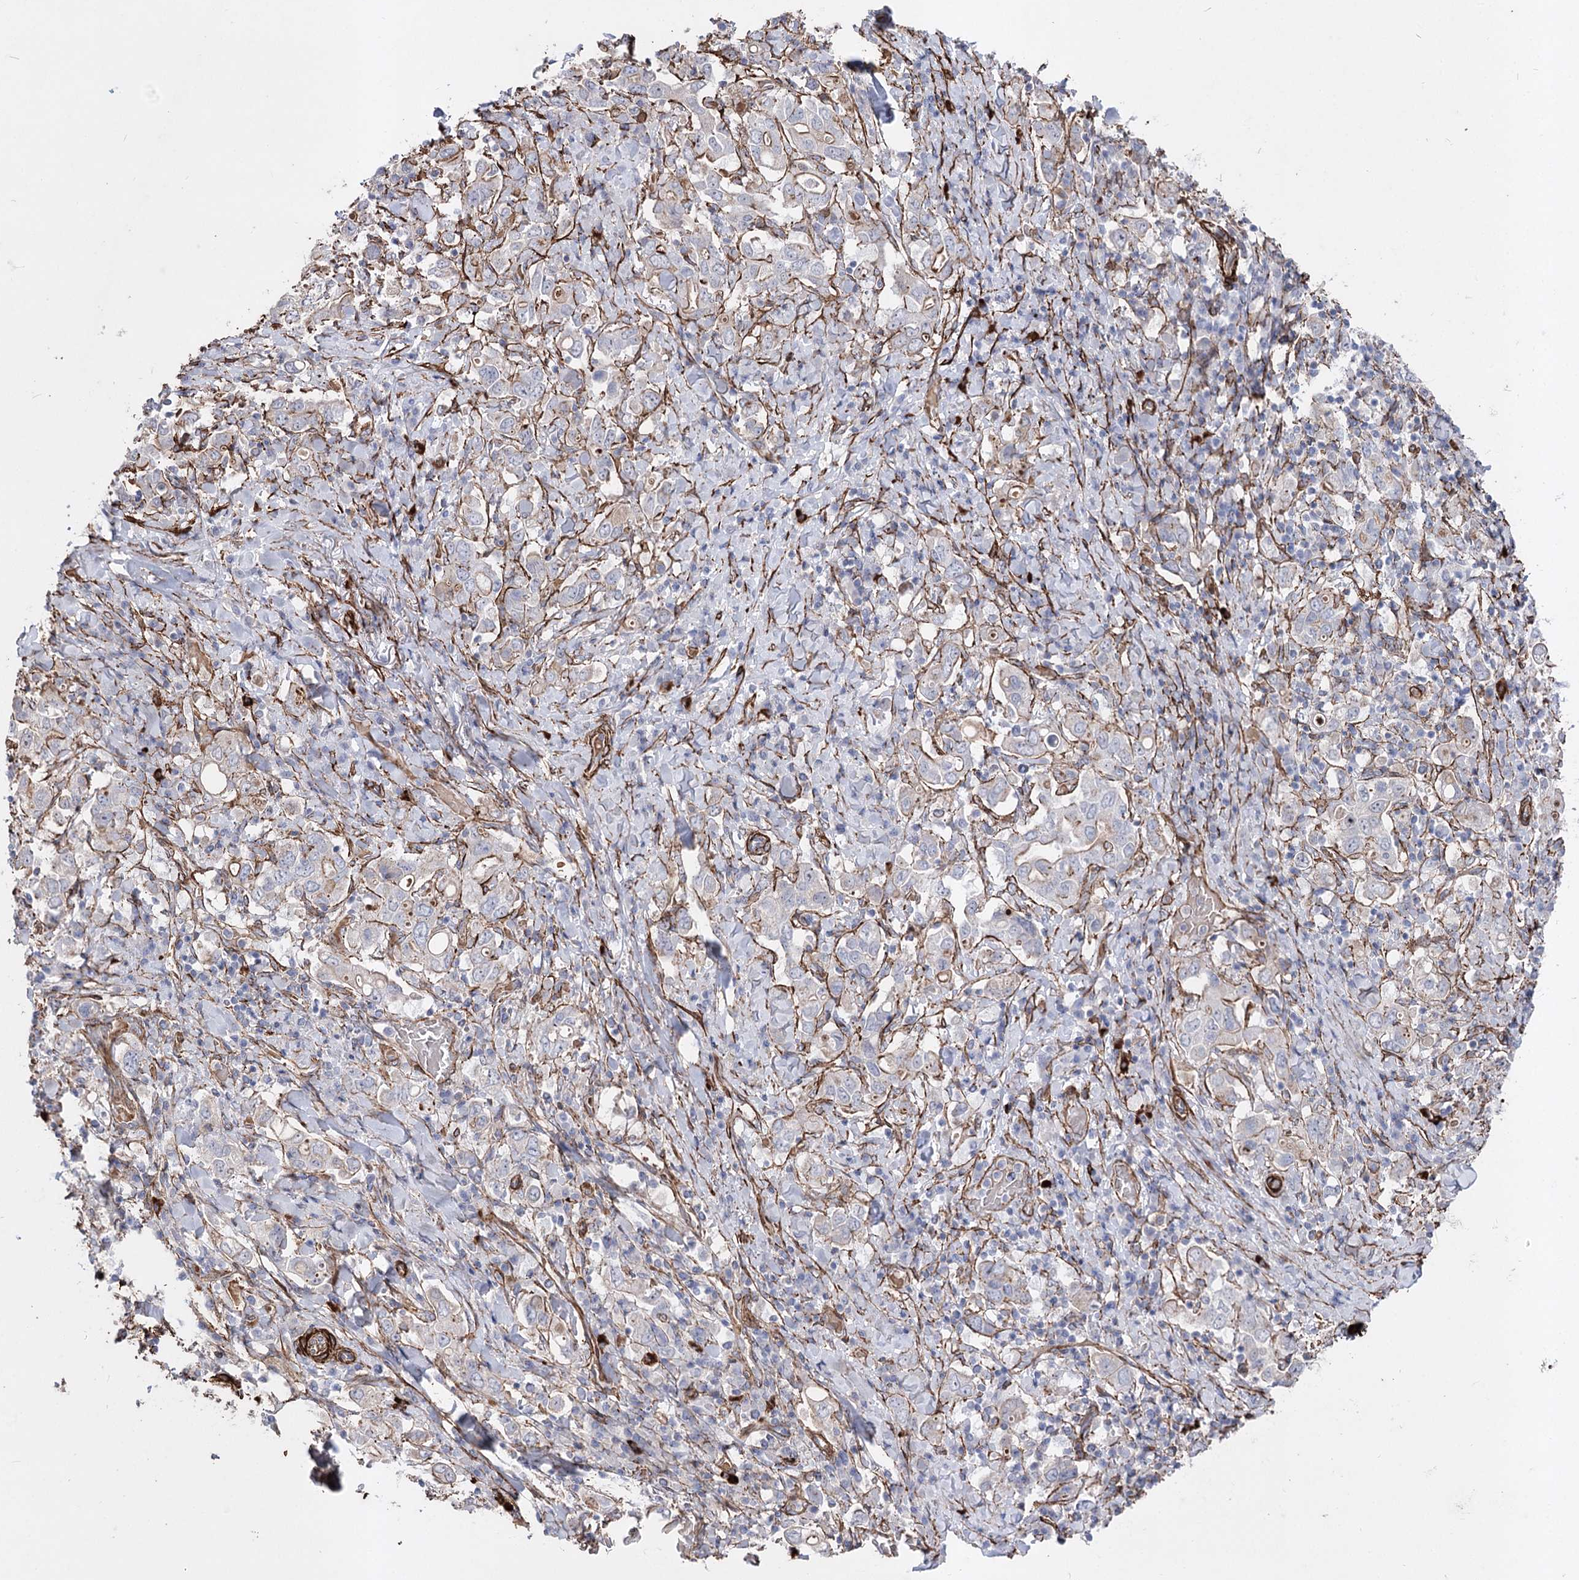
{"staining": {"intensity": "negative", "quantity": "none", "location": "none"}, "tissue": "stomach cancer", "cell_type": "Tumor cells", "image_type": "cancer", "snomed": [{"axis": "morphology", "description": "Adenocarcinoma, NOS"}, {"axis": "topography", "description": "Stomach, upper"}], "caption": "The histopathology image displays no significant staining in tumor cells of stomach adenocarcinoma.", "gene": "ARHGAP20", "patient": {"sex": "male", "age": 62}}